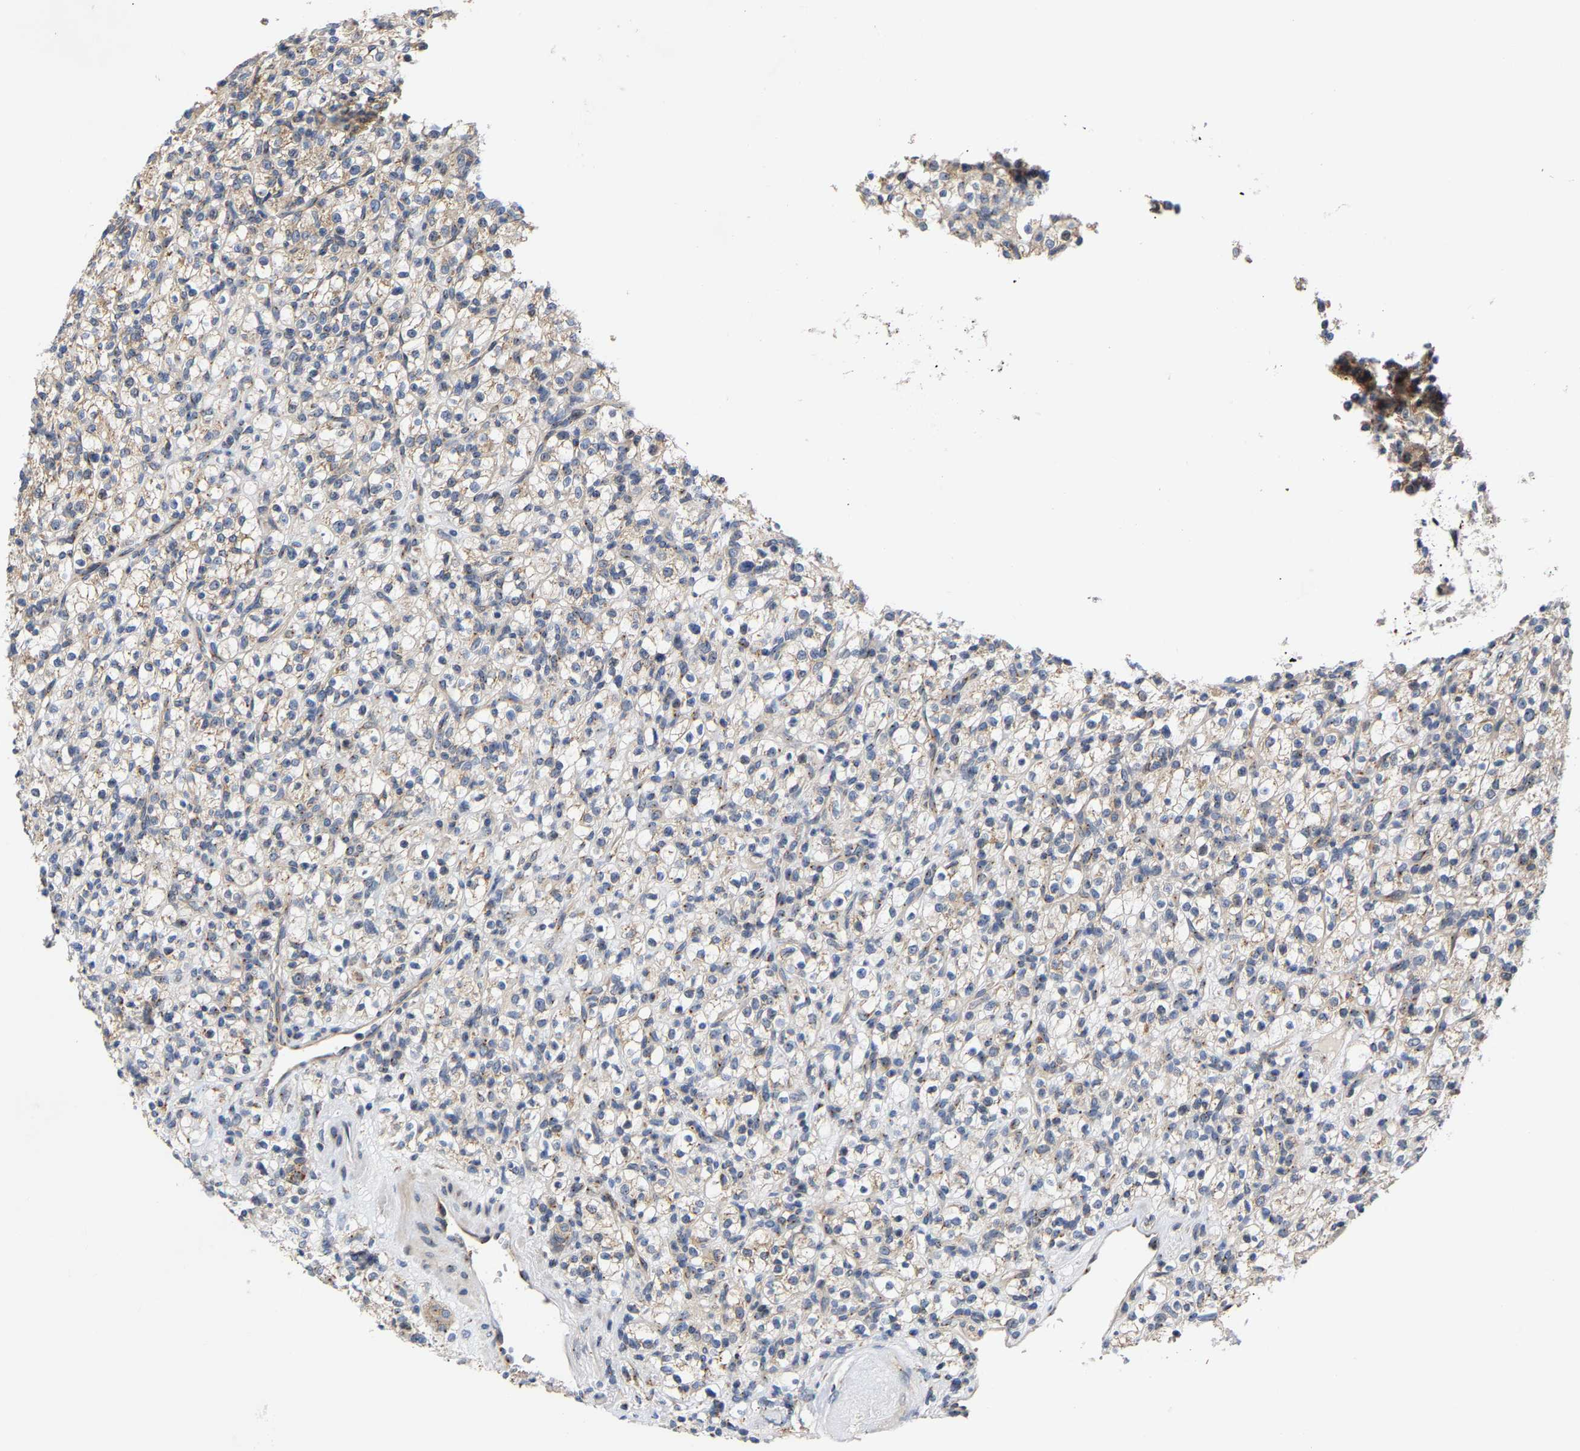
{"staining": {"intensity": "moderate", "quantity": "<25%", "location": "cytoplasmic/membranous"}, "tissue": "renal cancer", "cell_type": "Tumor cells", "image_type": "cancer", "snomed": [{"axis": "morphology", "description": "Normal tissue, NOS"}, {"axis": "morphology", "description": "Adenocarcinoma, NOS"}, {"axis": "topography", "description": "Kidney"}], "caption": "Immunohistochemistry (IHC) photomicrograph of neoplastic tissue: renal adenocarcinoma stained using IHC reveals low levels of moderate protein expression localized specifically in the cytoplasmic/membranous of tumor cells, appearing as a cytoplasmic/membranous brown color.", "gene": "PCNT", "patient": {"sex": "female", "age": 72}}